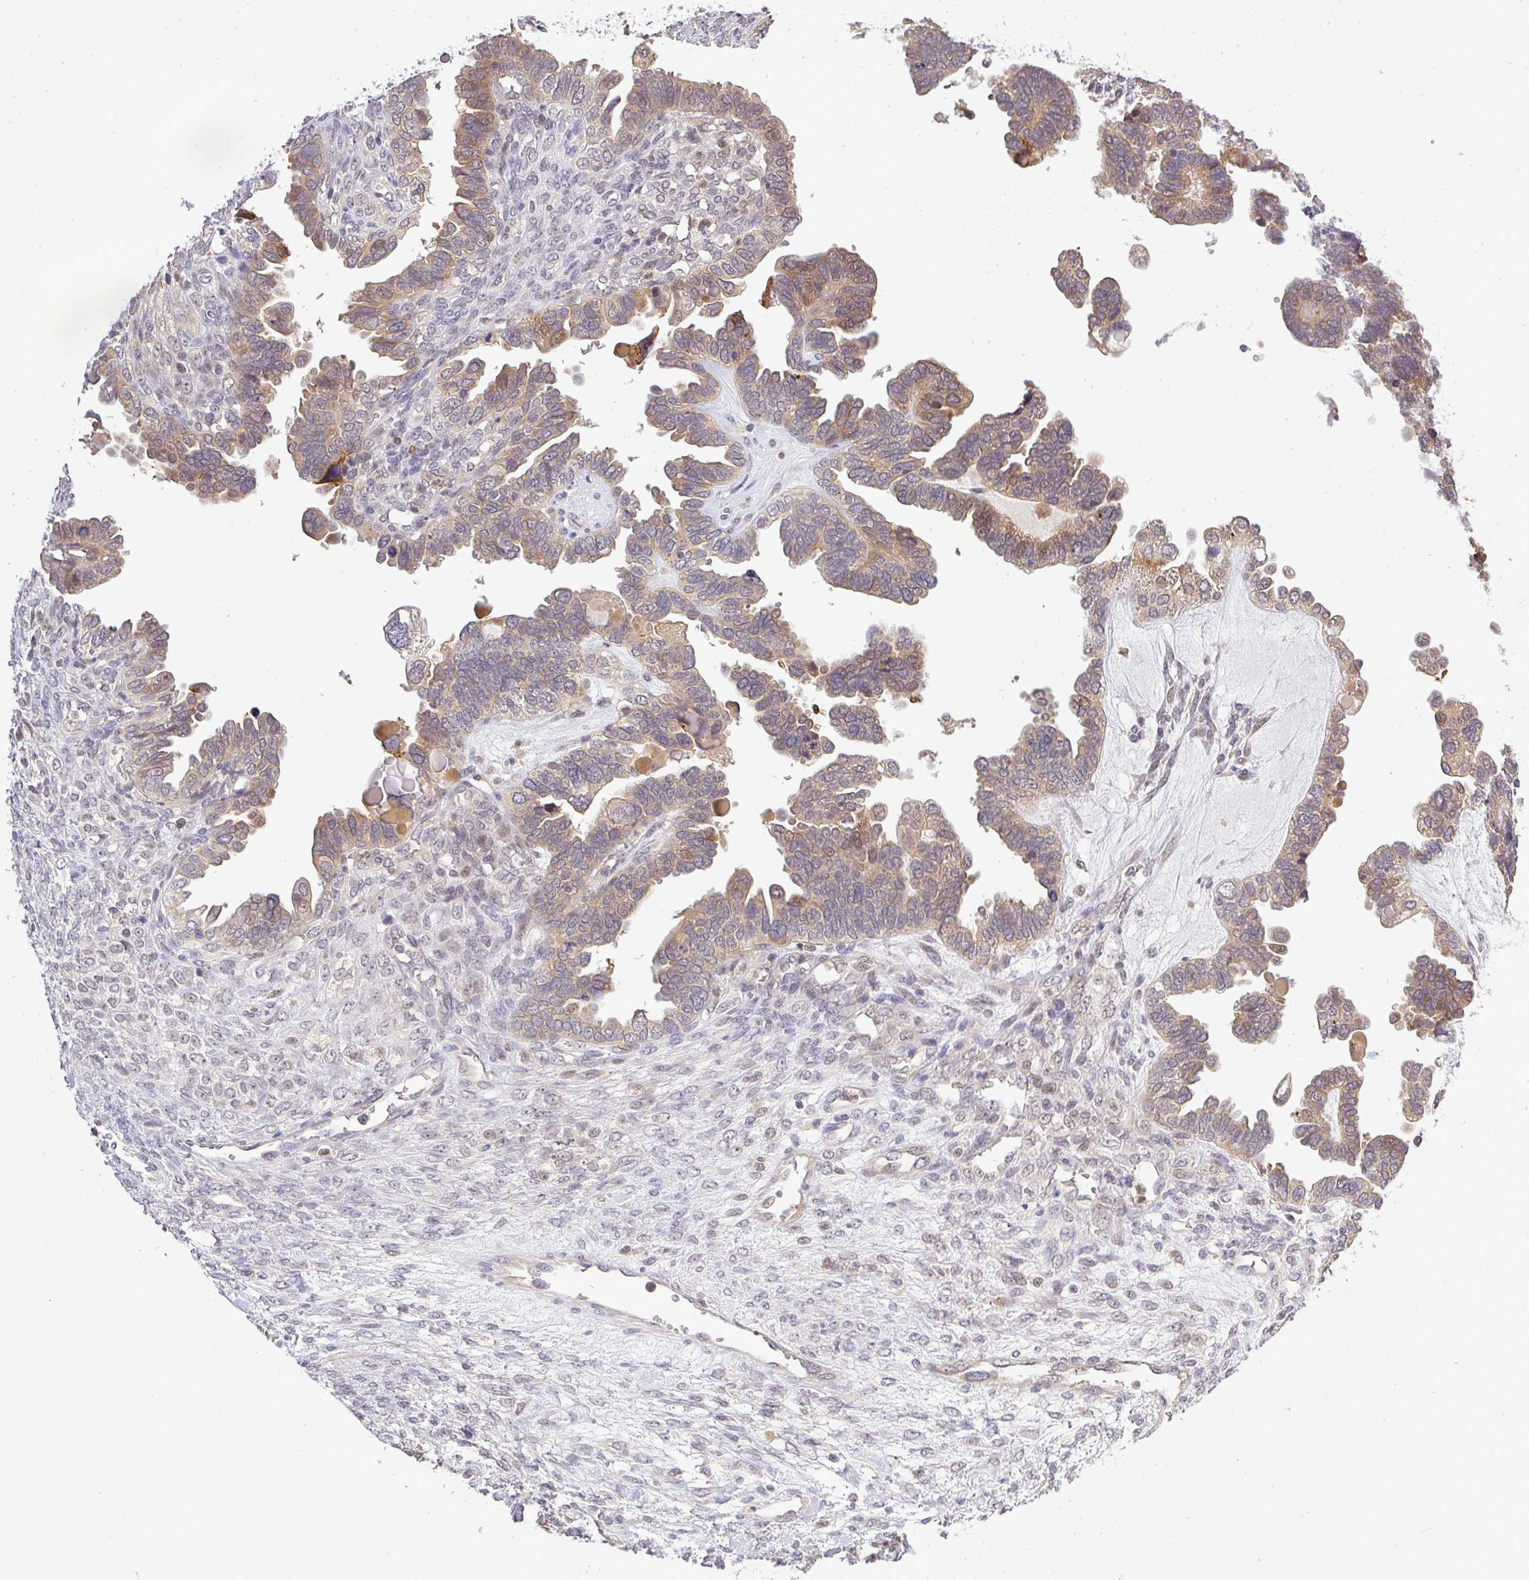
{"staining": {"intensity": "weak", "quantity": ">75%", "location": "cytoplasmic/membranous"}, "tissue": "ovarian cancer", "cell_type": "Tumor cells", "image_type": "cancer", "snomed": [{"axis": "morphology", "description": "Cystadenocarcinoma, serous, NOS"}, {"axis": "topography", "description": "Ovary"}], "caption": "IHC staining of ovarian serous cystadenocarcinoma, which demonstrates low levels of weak cytoplasmic/membranous positivity in approximately >75% of tumor cells indicating weak cytoplasmic/membranous protein staining. The staining was performed using DAB (brown) for protein detection and nuclei were counterstained in hematoxylin (blue).", "gene": "FAM153A", "patient": {"sex": "female", "age": 51}}